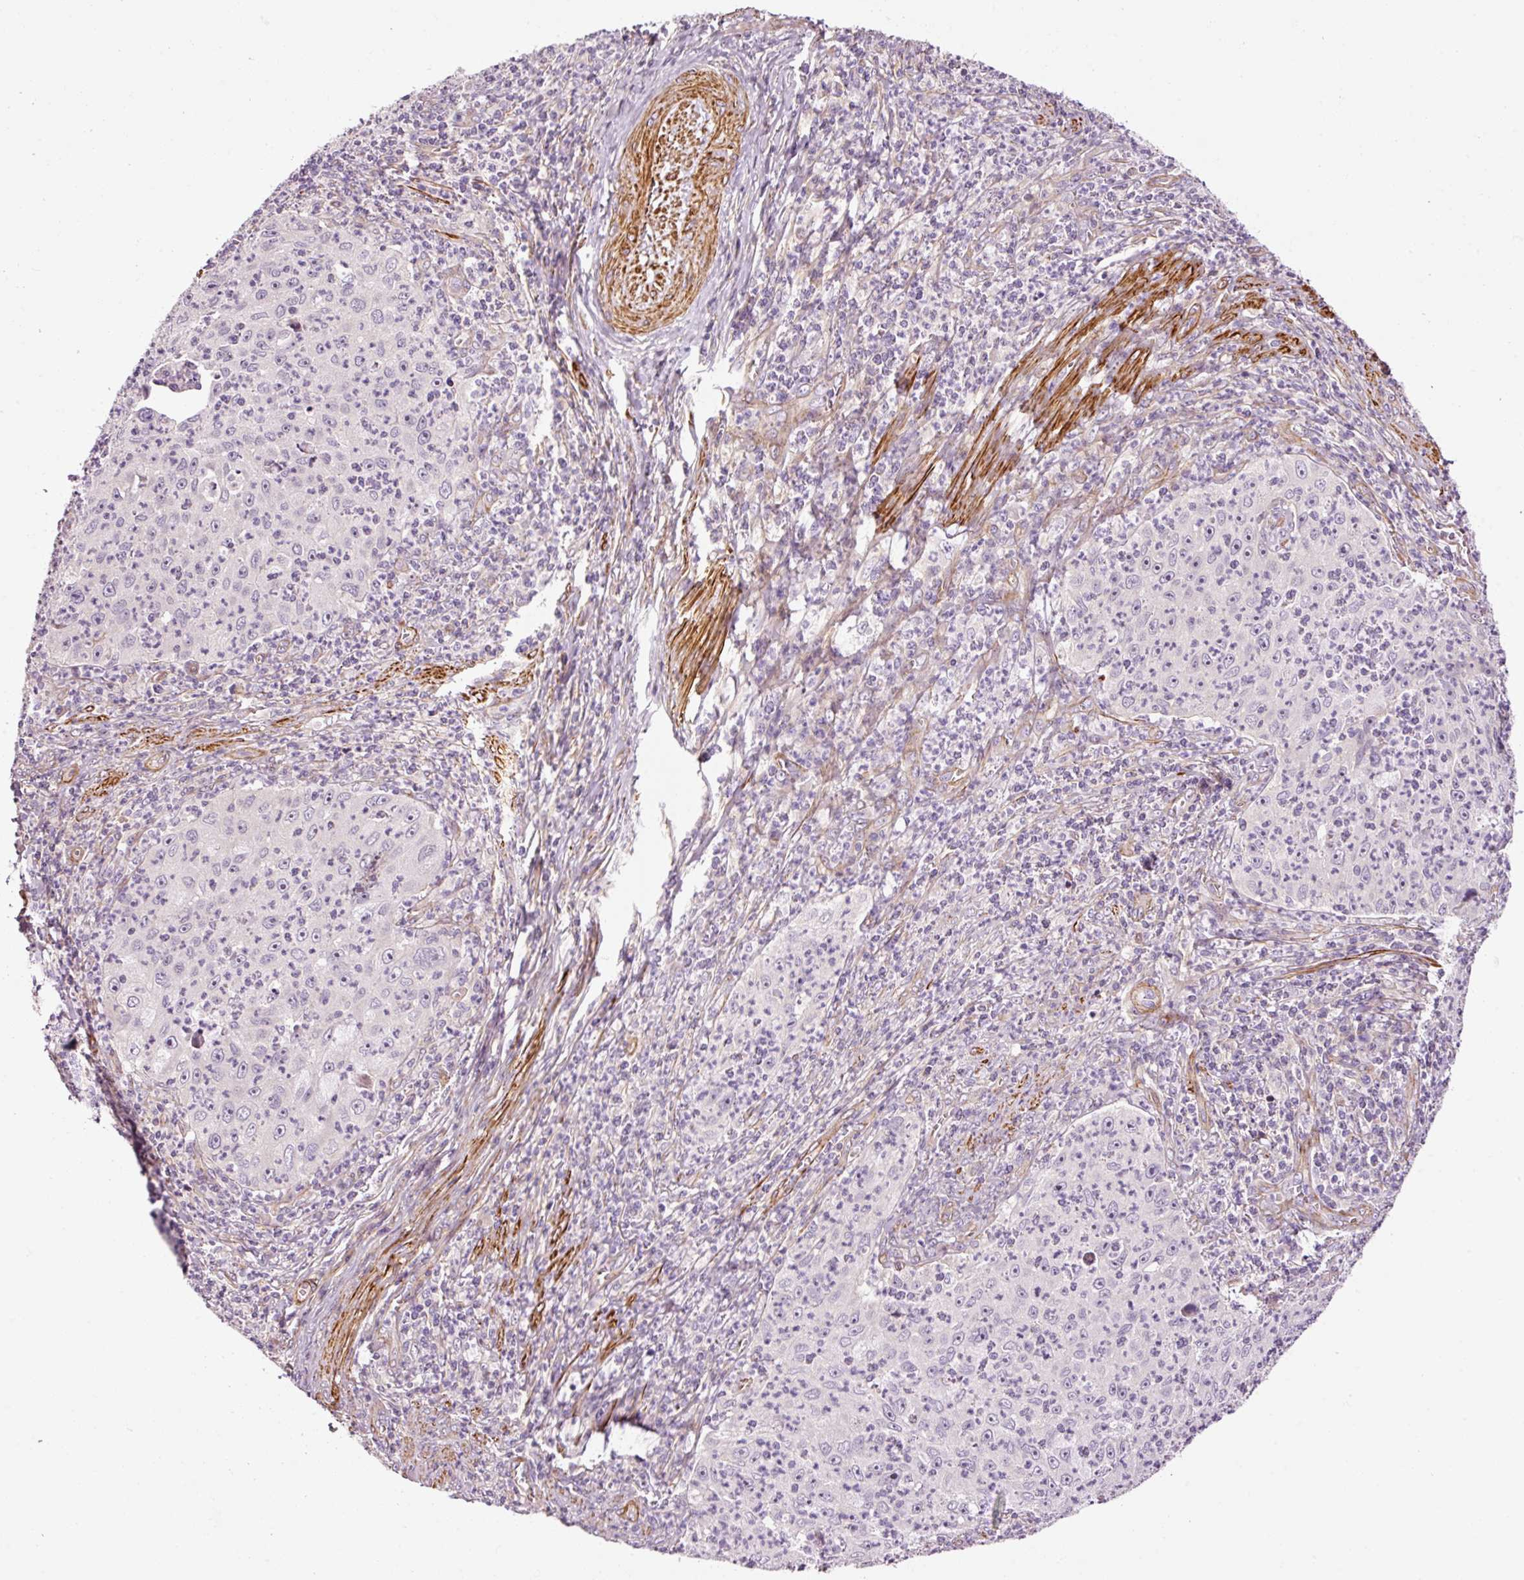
{"staining": {"intensity": "negative", "quantity": "none", "location": "none"}, "tissue": "cervical cancer", "cell_type": "Tumor cells", "image_type": "cancer", "snomed": [{"axis": "morphology", "description": "Squamous cell carcinoma, NOS"}, {"axis": "topography", "description": "Cervix"}], "caption": "High power microscopy histopathology image of an immunohistochemistry photomicrograph of cervical cancer, revealing no significant positivity in tumor cells.", "gene": "ANKRD20A1", "patient": {"sex": "female", "age": 30}}